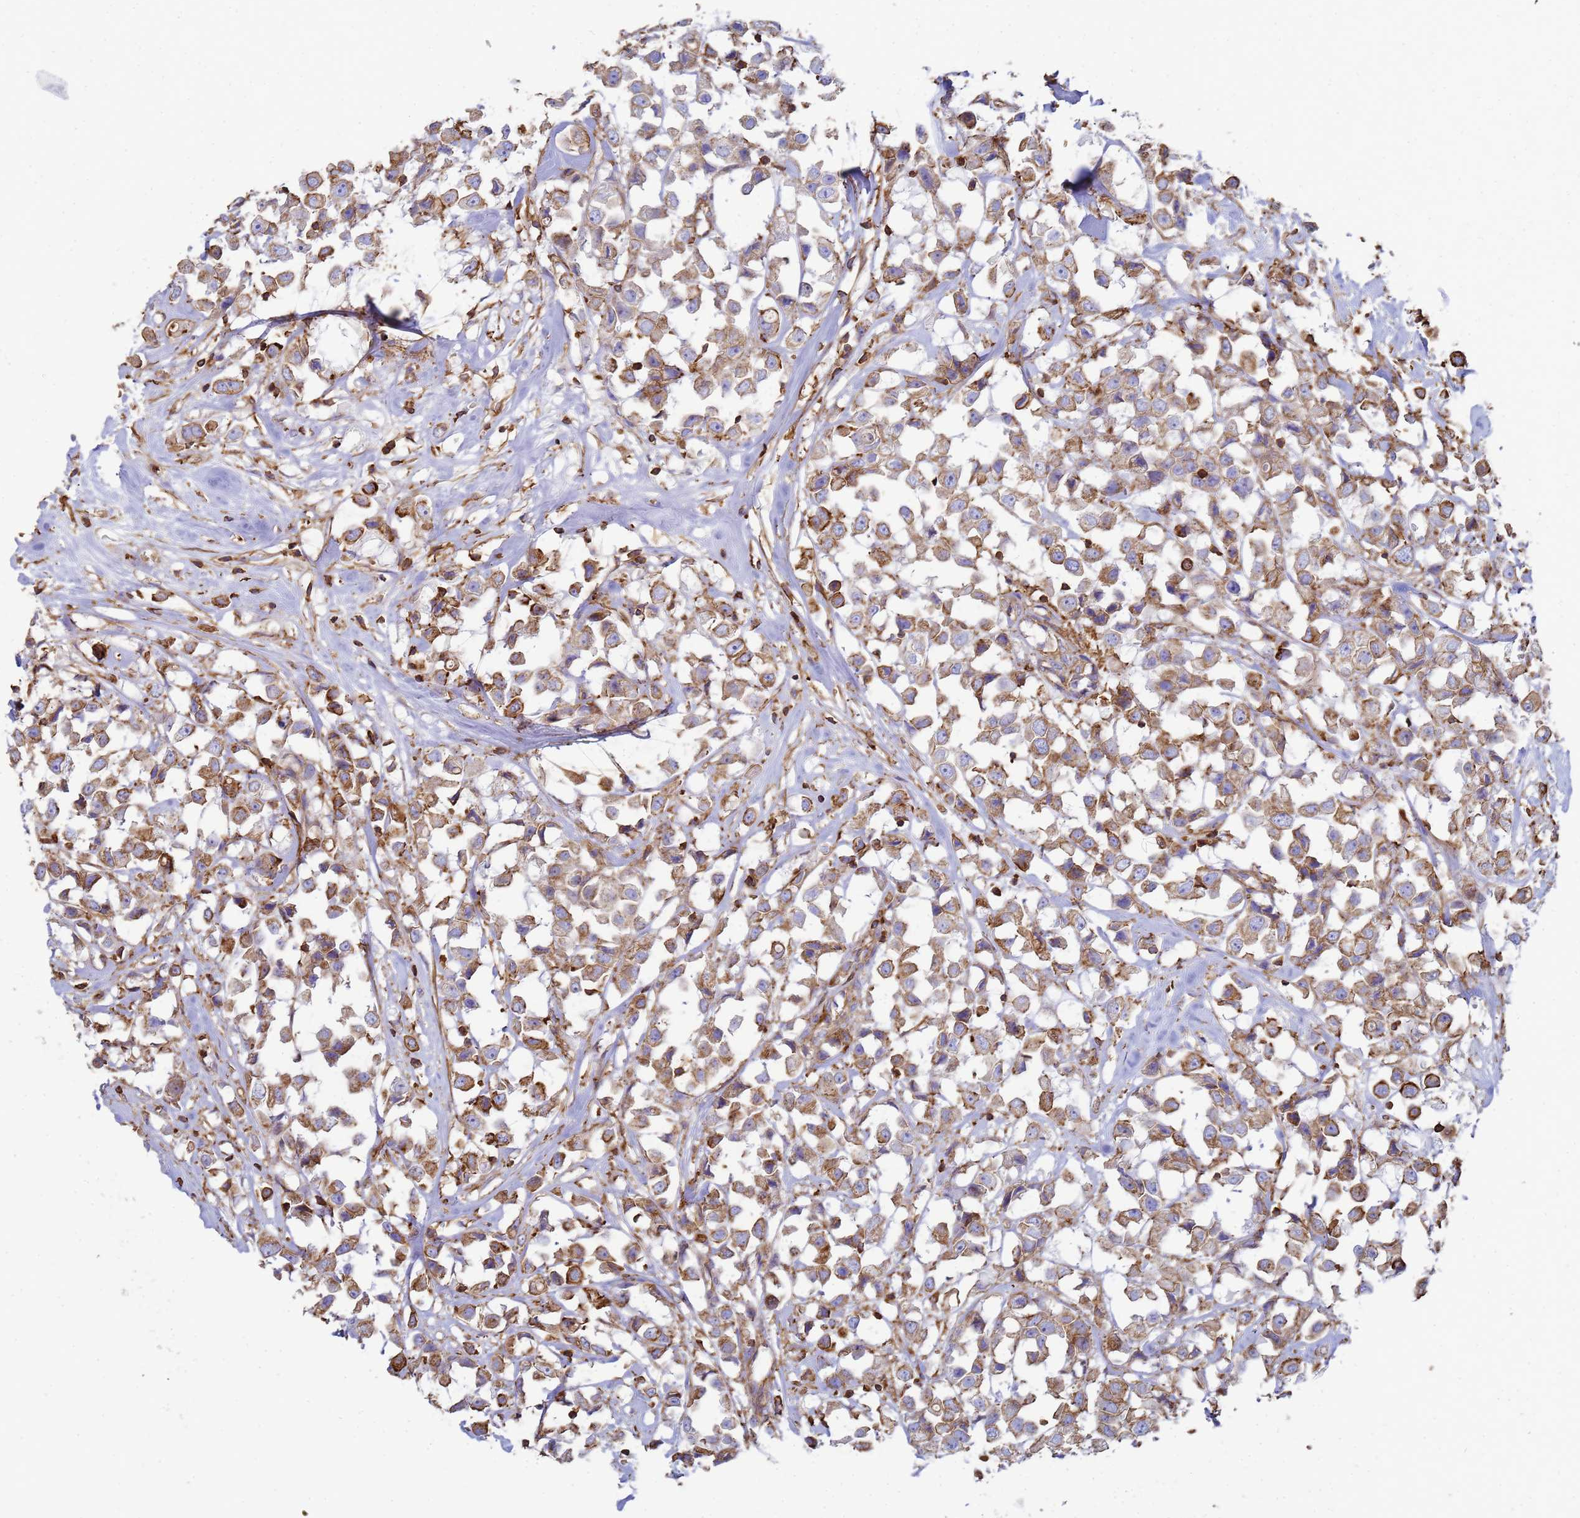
{"staining": {"intensity": "moderate", "quantity": ">75%", "location": "cytoplasmic/membranous"}, "tissue": "breast cancer", "cell_type": "Tumor cells", "image_type": "cancer", "snomed": [{"axis": "morphology", "description": "Duct carcinoma"}, {"axis": "topography", "description": "Breast"}], "caption": "Immunohistochemical staining of breast cancer displays medium levels of moderate cytoplasmic/membranous staining in approximately >75% of tumor cells.", "gene": "ACTB", "patient": {"sex": "female", "age": 61}}